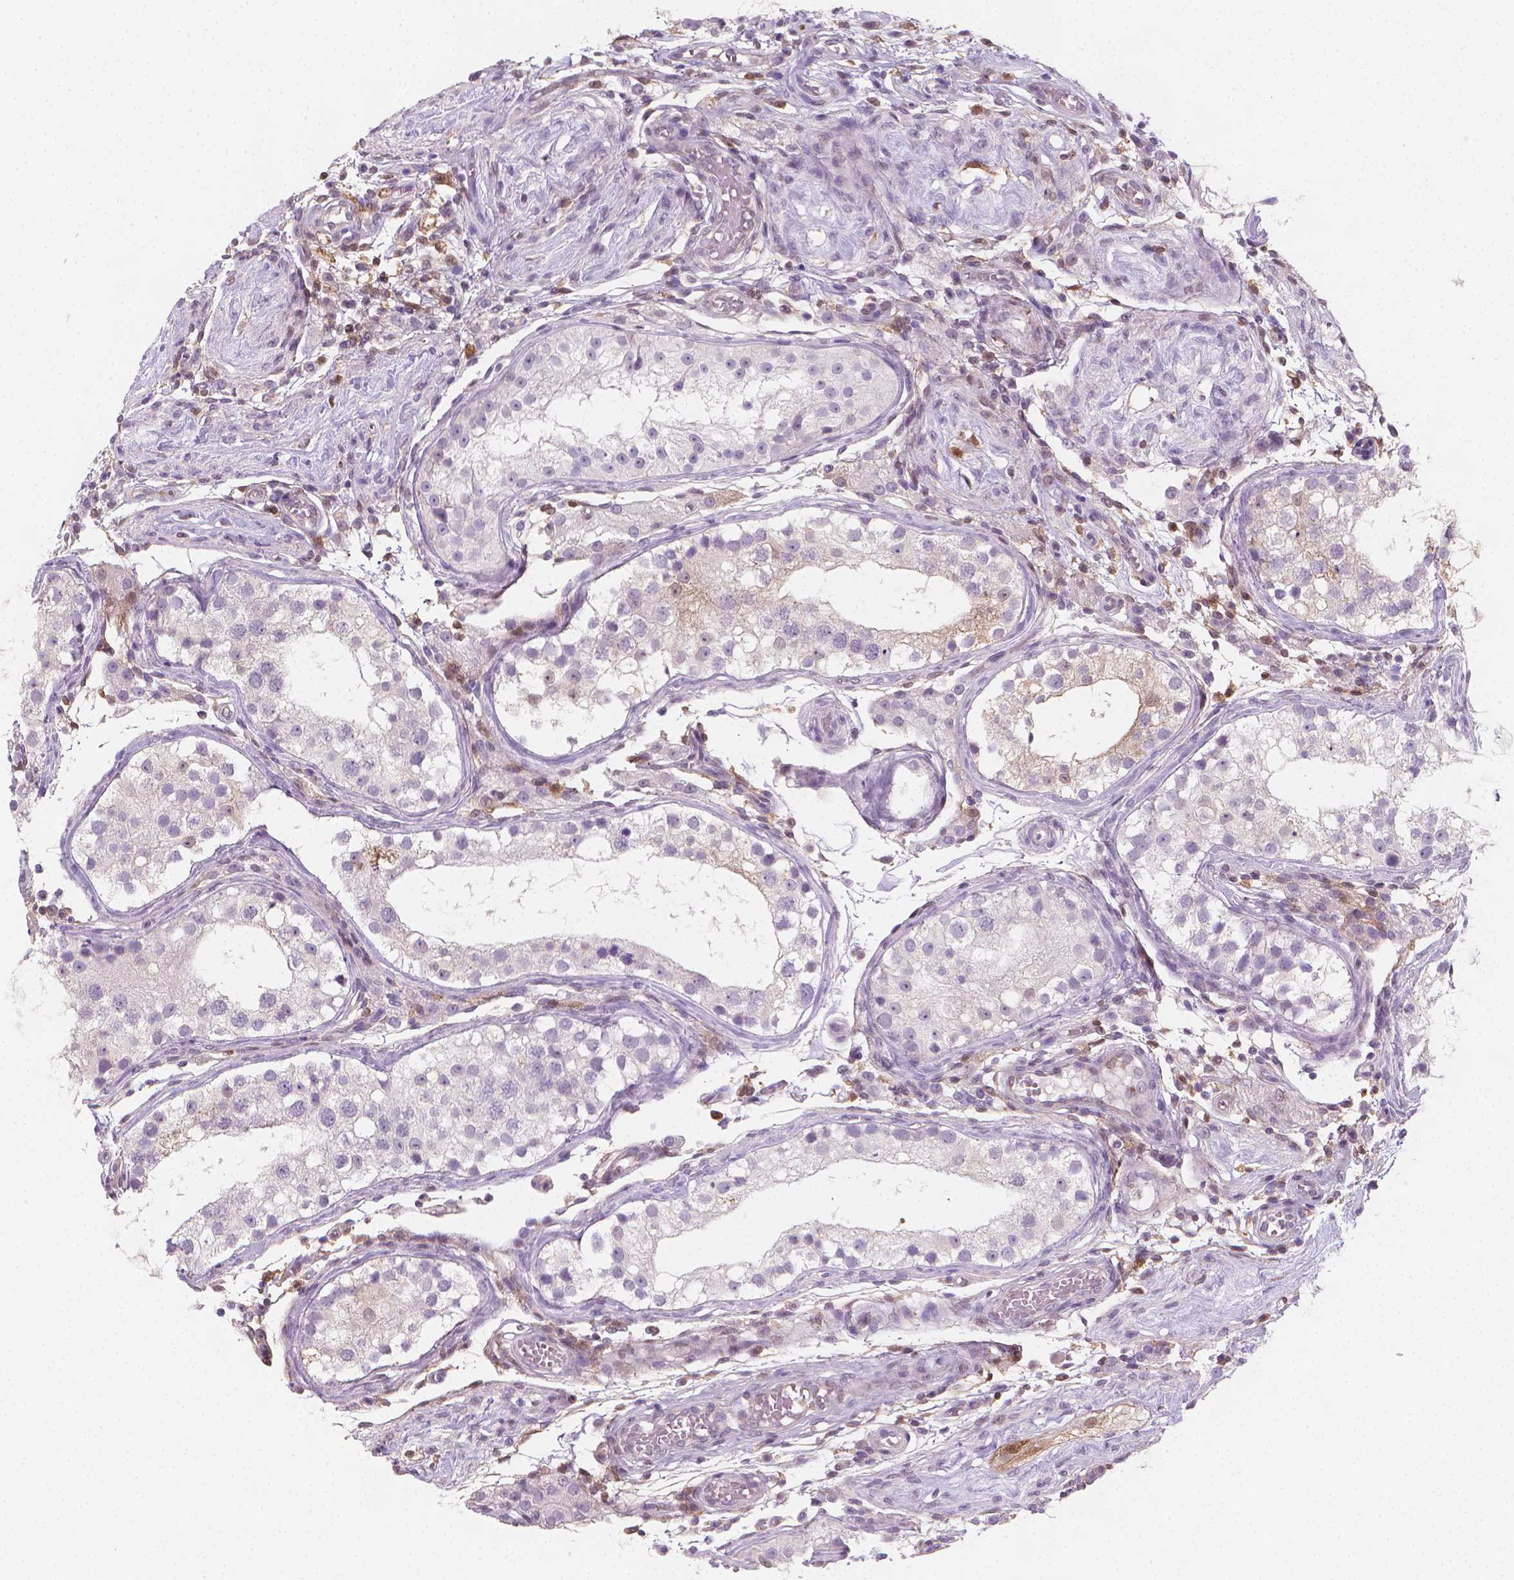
{"staining": {"intensity": "moderate", "quantity": "<25%", "location": "cytoplasmic/membranous"}, "tissue": "testis", "cell_type": "Cells in seminiferous ducts", "image_type": "normal", "snomed": [{"axis": "morphology", "description": "Normal tissue, NOS"}, {"axis": "morphology", "description": "Seminoma, NOS"}, {"axis": "topography", "description": "Testis"}], "caption": "Immunohistochemical staining of unremarkable testis reveals <25% levels of moderate cytoplasmic/membranous protein staining in about <25% of cells in seminiferous ducts. The protein is shown in brown color, while the nuclei are stained blue.", "gene": "TNFAIP2", "patient": {"sex": "male", "age": 29}}